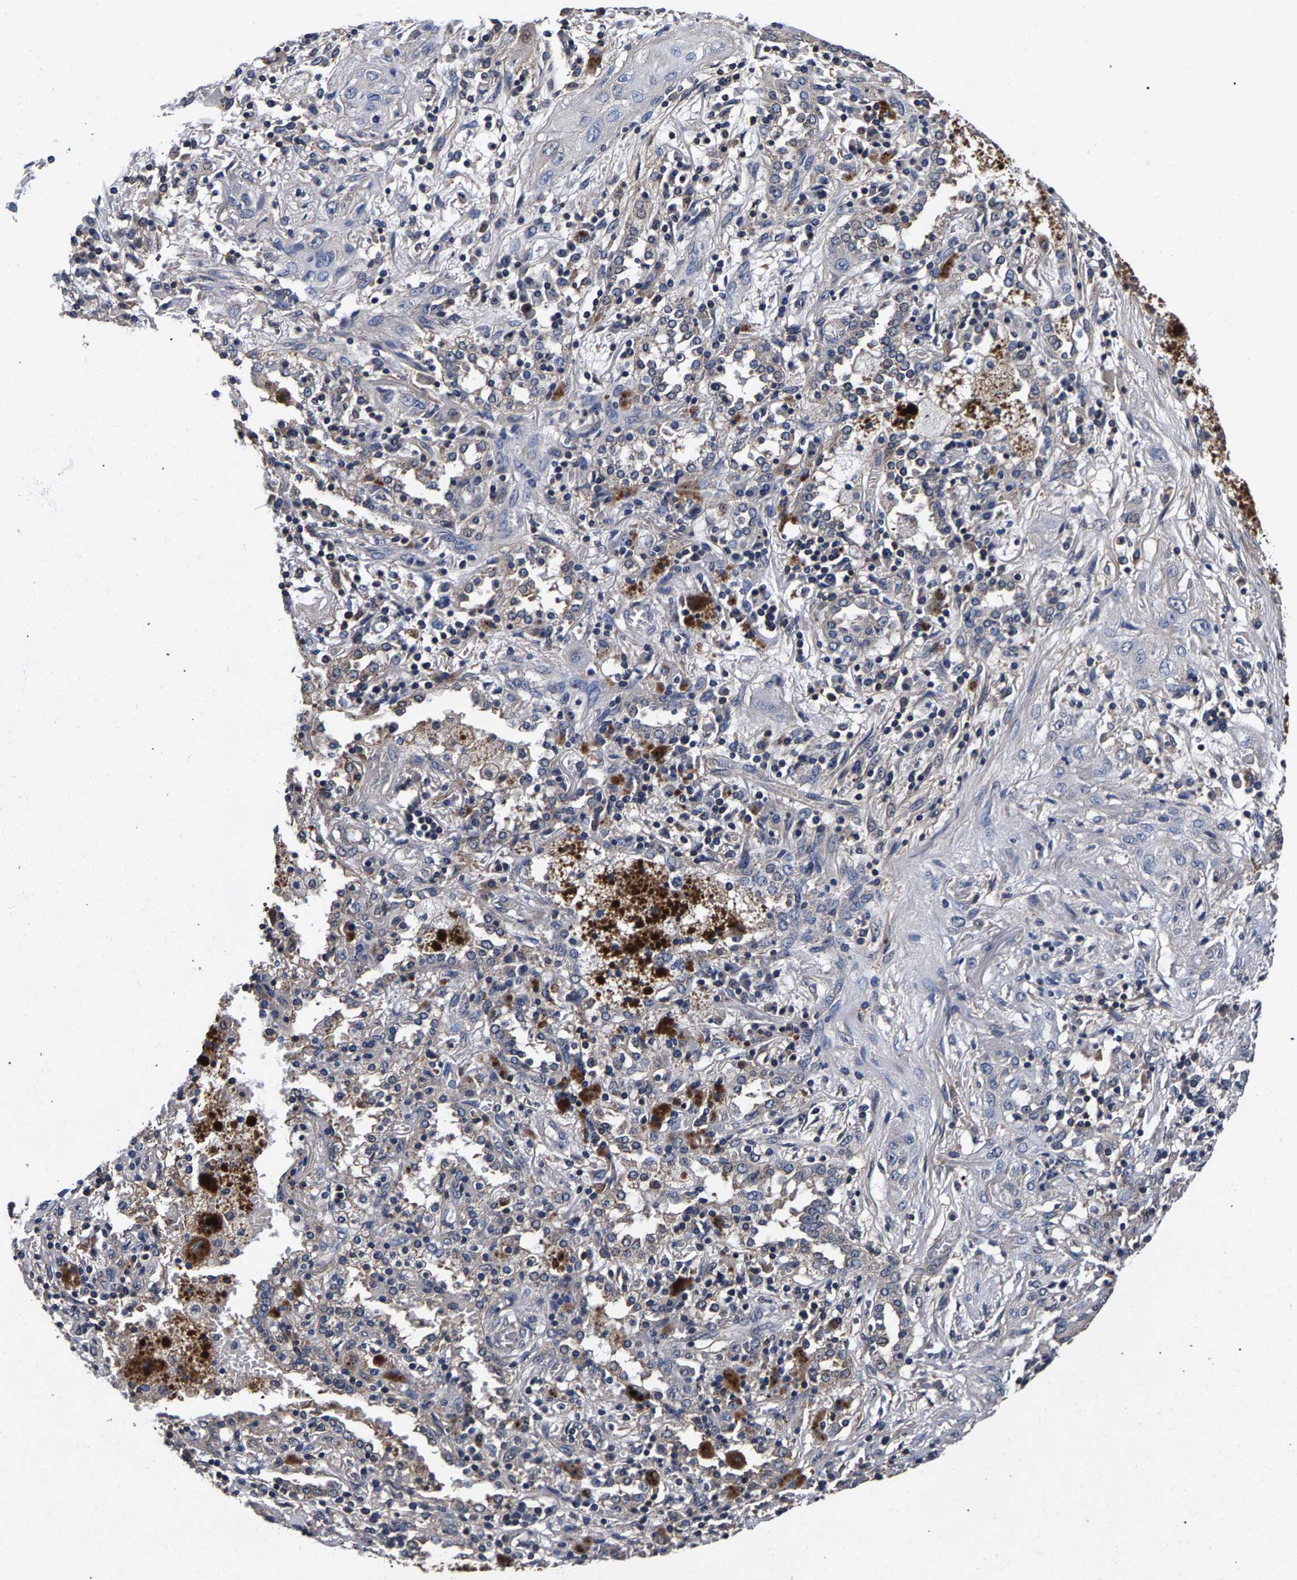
{"staining": {"intensity": "negative", "quantity": "none", "location": "none"}, "tissue": "lung cancer", "cell_type": "Tumor cells", "image_type": "cancer", "snomed": [{"axis": "morphology", "description": "Squamous cell carcinoma, NOS"}, {"axis": "topography", "description": "Lung"}], "caption": "Immunohistochemistry histopathology image of neoplastic tissue: human lung cancer stained with DAB (3,3'-diaminobenzidine) demonstrates no significant protein expression in tumor cells. Brightfield microscopy of immunohistochemistry (IHC) stained with DAB (3,3'-diaminobenzidine) (brown) and hematoxylin (blue), captured at high magnification.", "gene": "MARCHF7", "patient": {"sex": "female", "age": 47}}